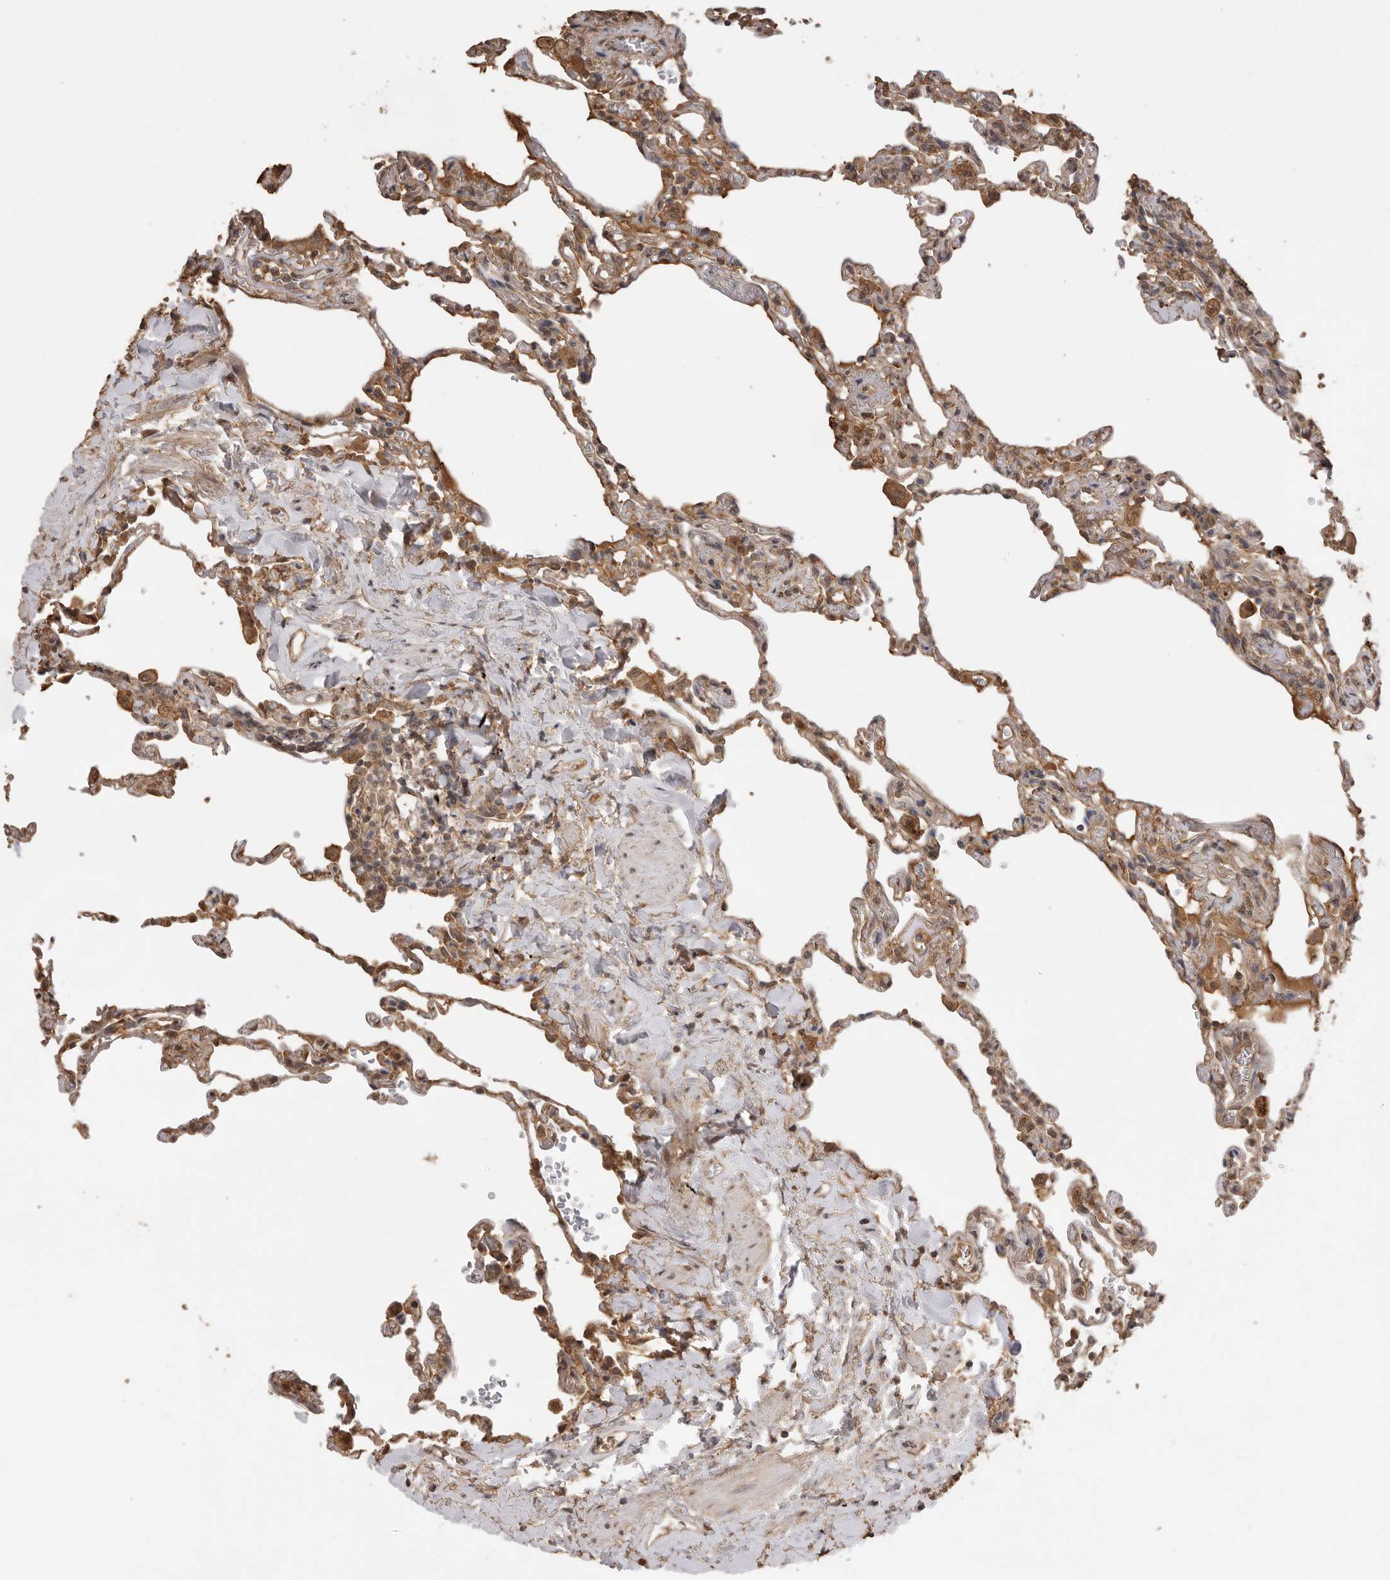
{"staining": {"intensity": "moderate", "quantity": "25%-75%", "location": "cytoplasmic/membranous"}, "tissue": "lung", "cell_type": "Alveolar cells", "image_type": "normal", "snomed": [{"axis": "morphology", "description": "Normal tissue, NOS"}, {"axis": "topography", "description": "Lung"}], "caption": "Immunohistochemistry (IHC) of benign human lung displays medium levels of moderate cytoplasmic/membranous staining in approximately 25%-75% of alveolar cells.", "gene": "JAG2", "patient": {"sex": "male", "age": 59}}